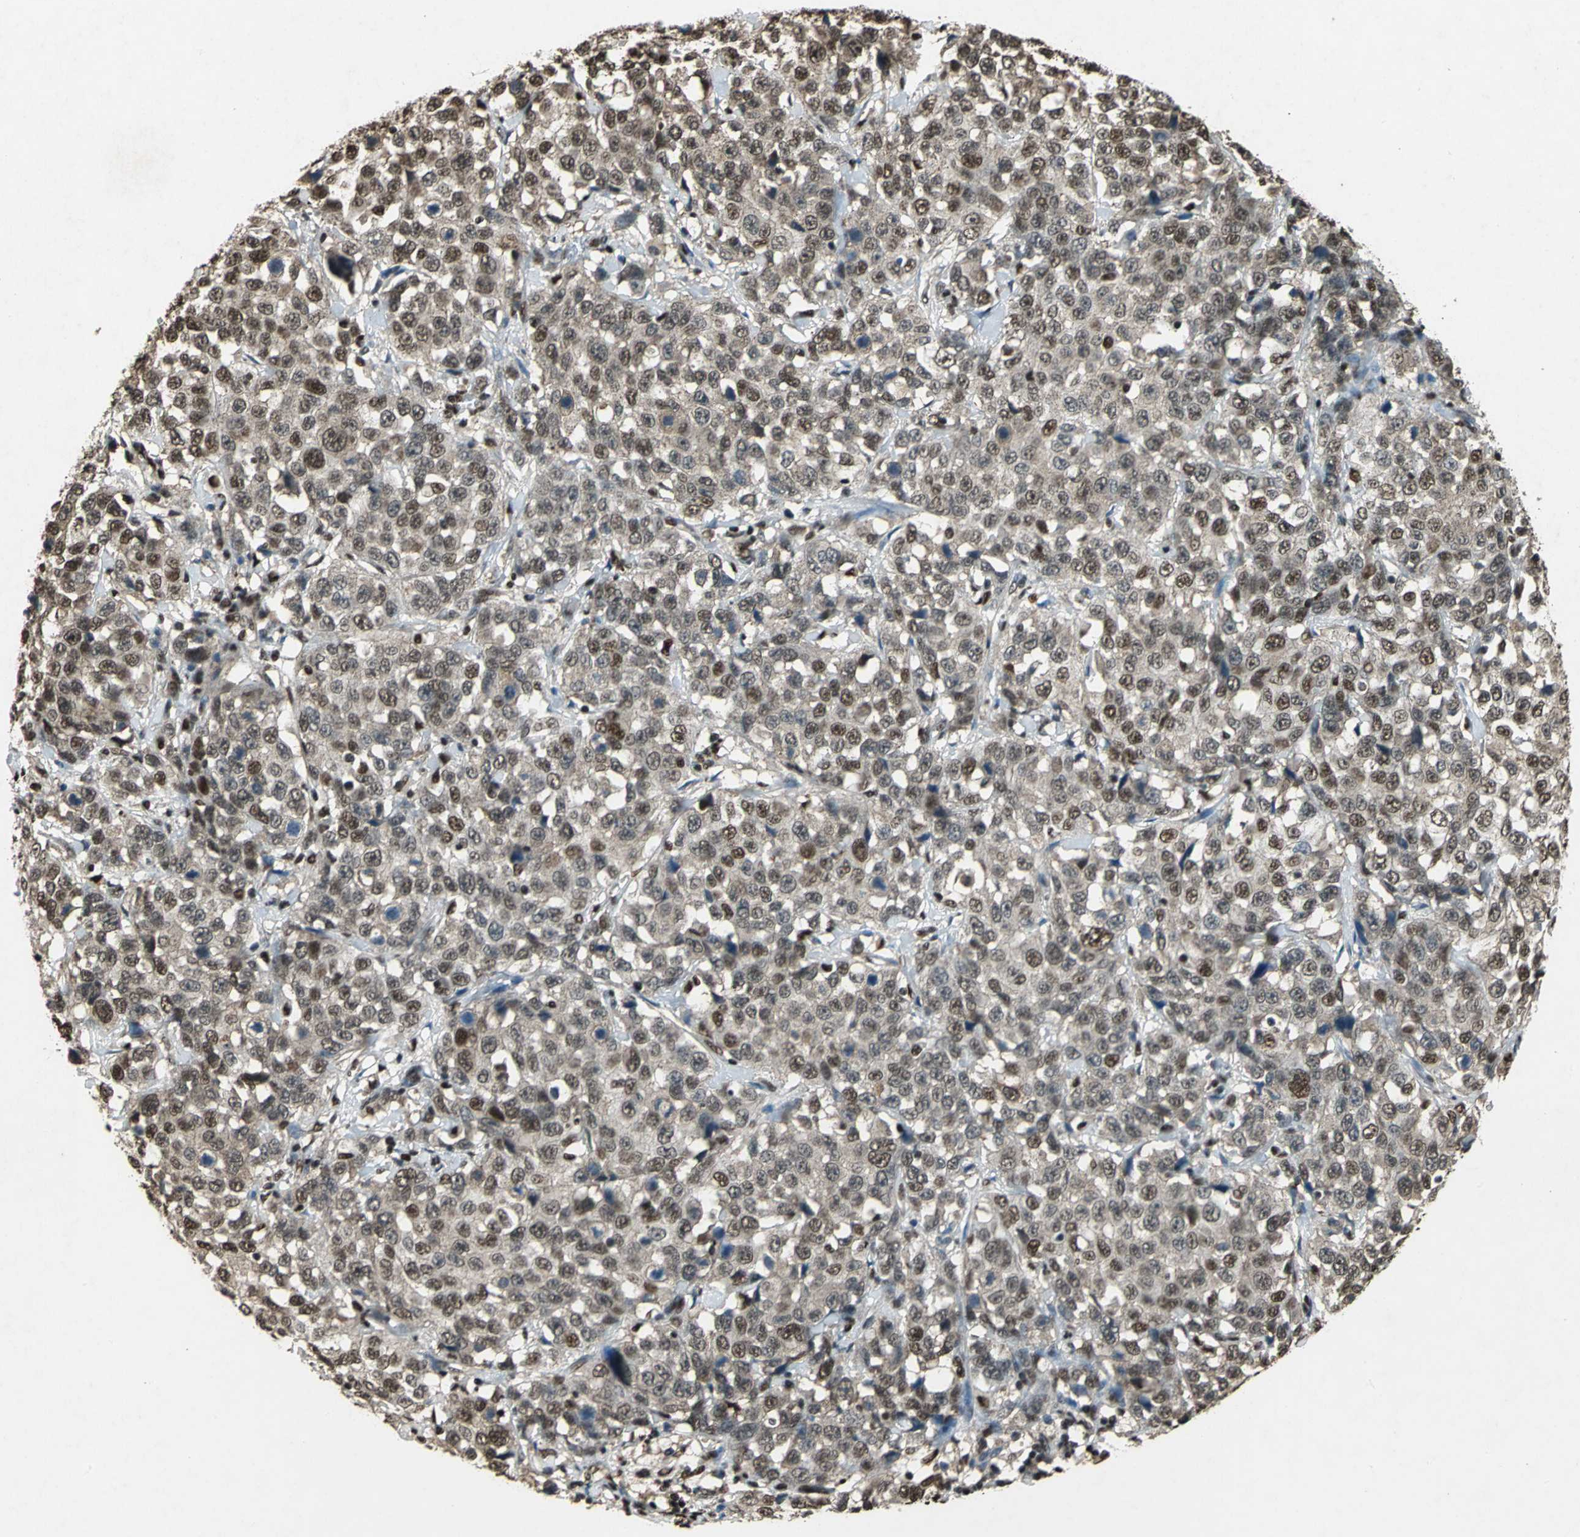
{"staining": {"intensity": "moderate", "quantity": ">75%", "location": "cytoplasmic/membranous,nuclear"}, "tissue": "stomach cancer", "cell_type": "Tumor cells", "image_type": "cancer", "snomed": [{"axis": "morphology", "description": "Normal tissue, NOS"}, {"axis": "morphology", "description": "Adenocarcinoma, NOS"}, {"axis": "topography", "description": "Stomach"}], "caption": "Human stomach adenocarcinoma stained with a brown dye reveals moderate cytoplasmic/membranous and nuclear positive positivity in approximately >75% of tumor cells.", "gene": "ANP32A", "patient": {"sex": "male", "age": 48}}